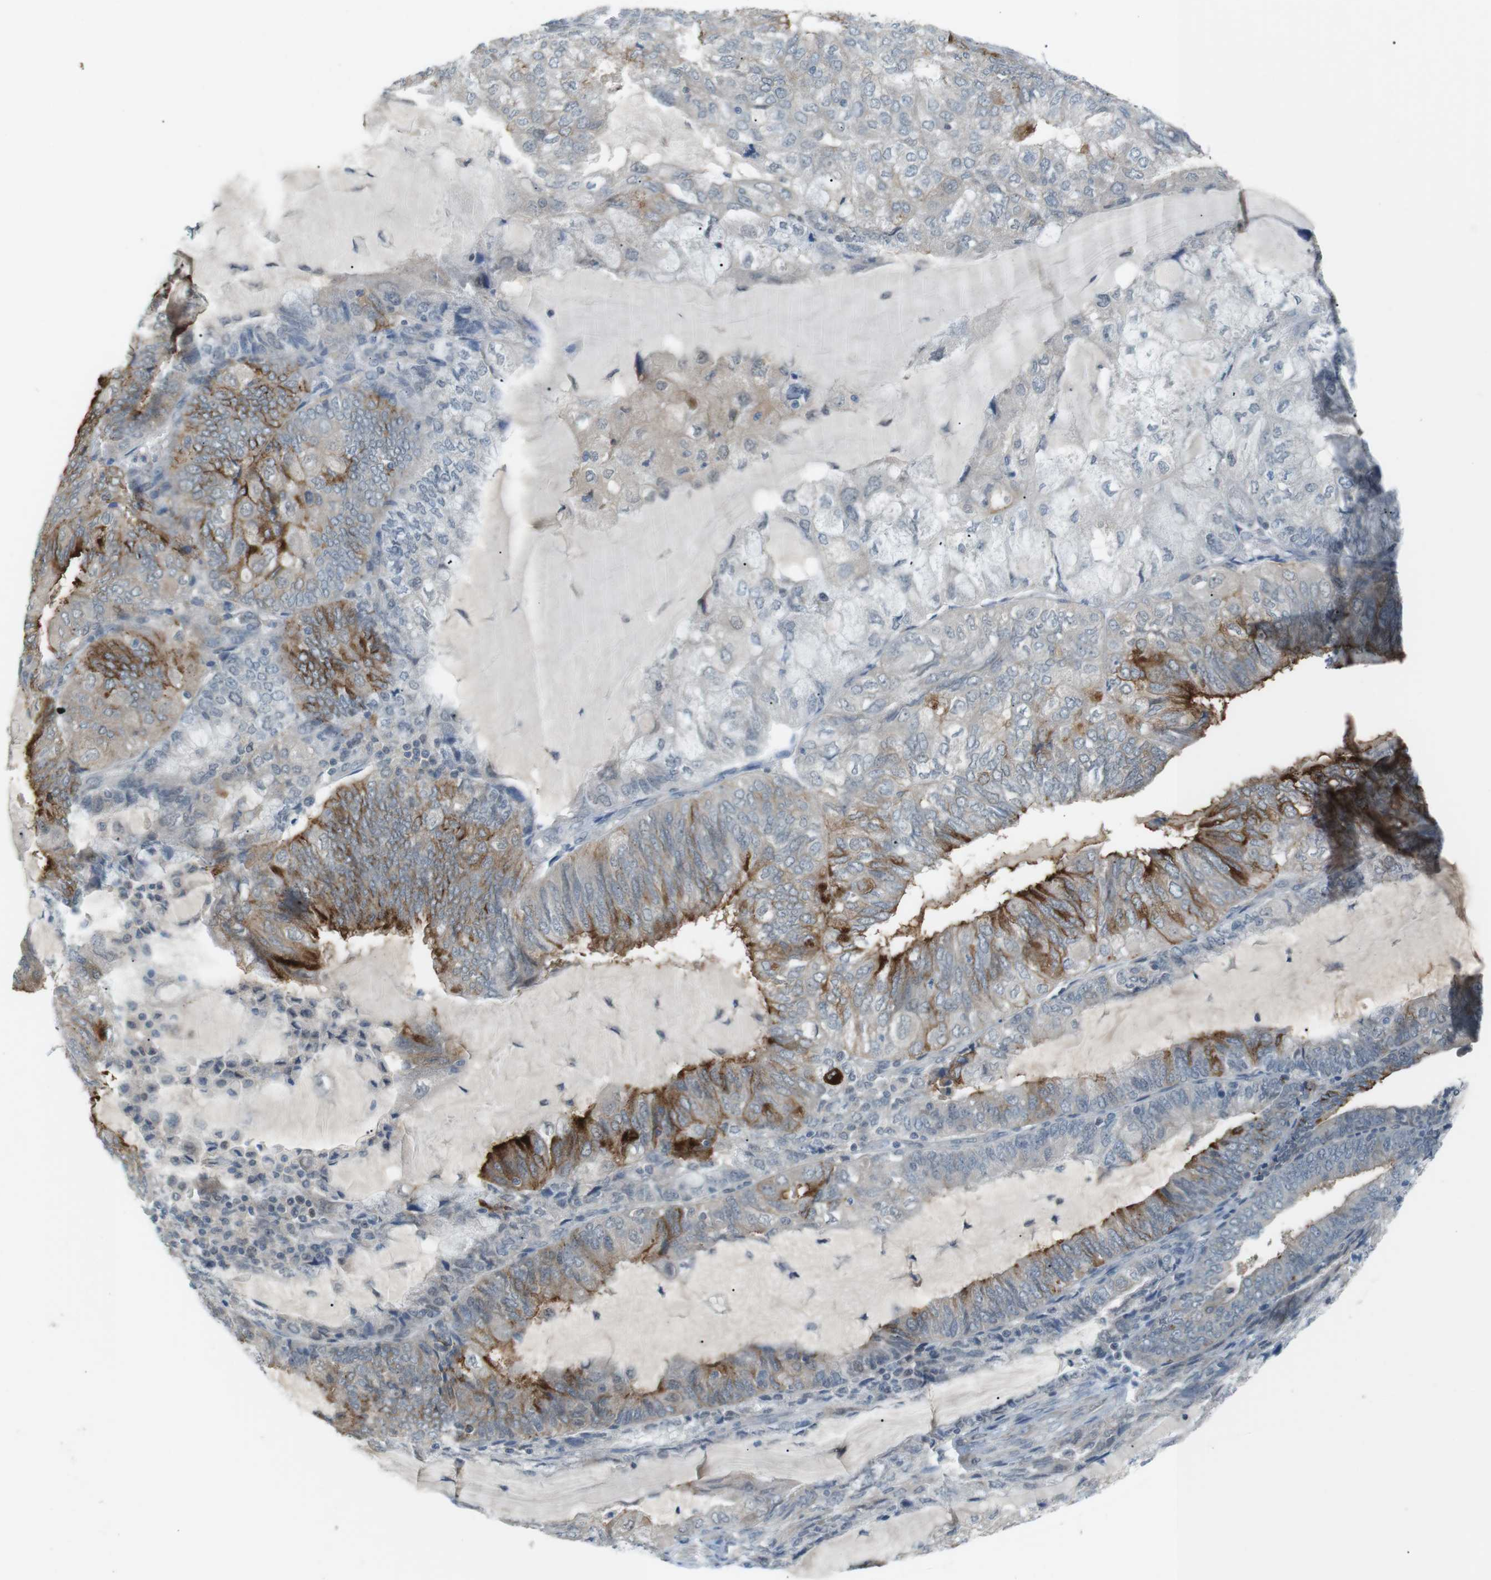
{"staining": {"intensity": "strong", "quantity": "<25%", "location": "cytoplasmic/membranous"}, "tissue": "endometrial cancer", "cell_type": "Tumor cells", "image_type": "cancer", "snomed": [{"axis": "morphology", "description": "Adenocarcinoma, NOS"}, {"axis": "topography", "description": "Endometrium"}], "caption": "Endometrial cancer was stained to show a protein in brown. There is medium levels of strong cytoplasmic/membranous staining in about <25% of tumor cells. (IHC, brightfield microscopy, high magnification).", "gene": "RTN3", "patient": {"sex": "female", "age": 81}}